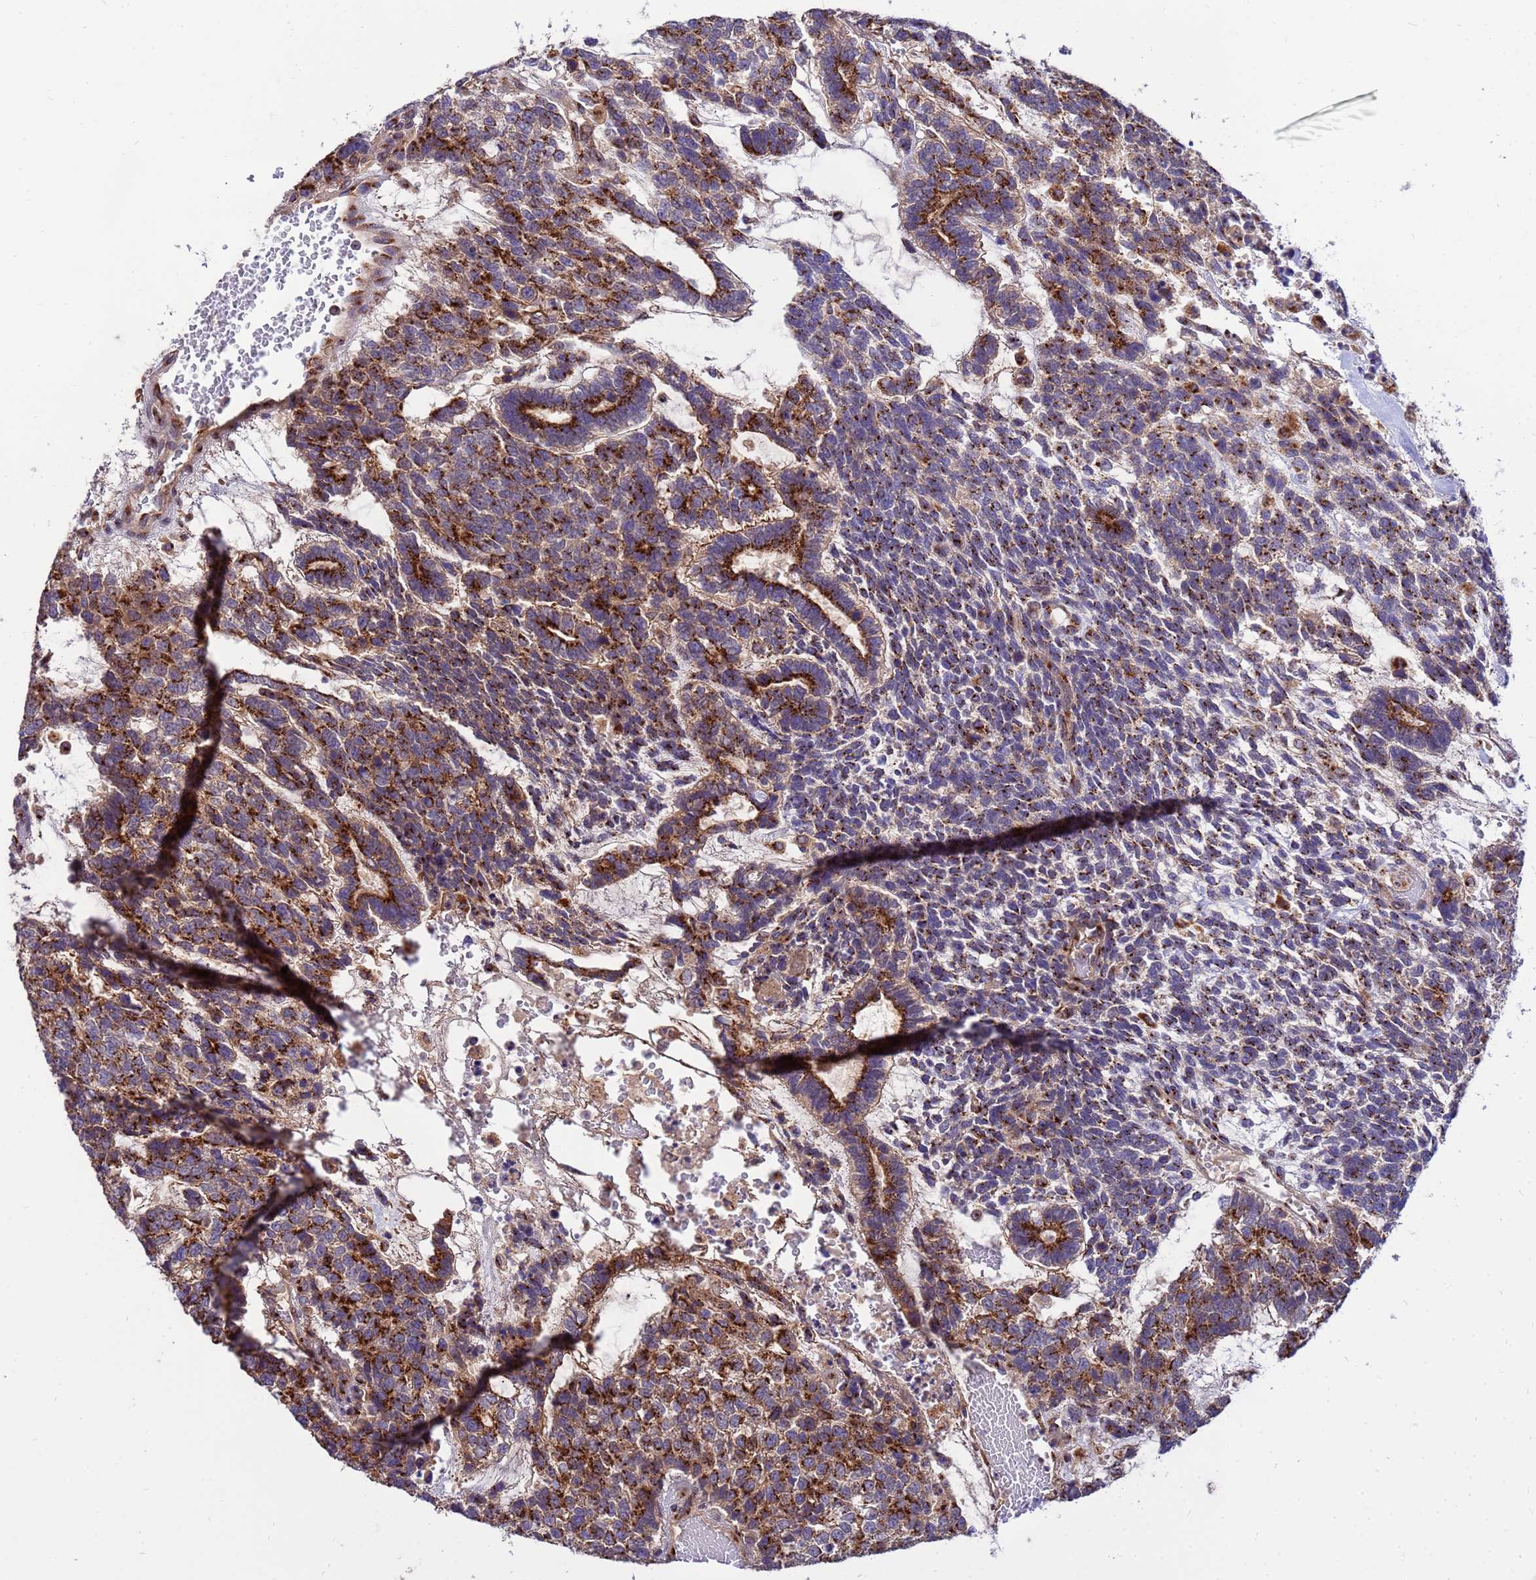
{"staining": {"intensity": "strong", "quantity": ">75%", "location": "cytoplasmic/membranous"}, "tissue": "testis cancer", "cell_type": "Tumor cells", "image_type": "cancer", "snomed": [{"axis": "morphology", "description": "Carcinoma, Embryonal, NOS"}, {"axis": "topography", "description": "Testis"}], "caption": "IHC image of testis cancer (embryonal carcinoma) stained for a protein (brown), which reveals high levels of strong cytoplasmic/membranous positivity in approximately >75% of tumor cells.", "gene": "HPS3", "patient": {"sex": "male", "age": 23}}